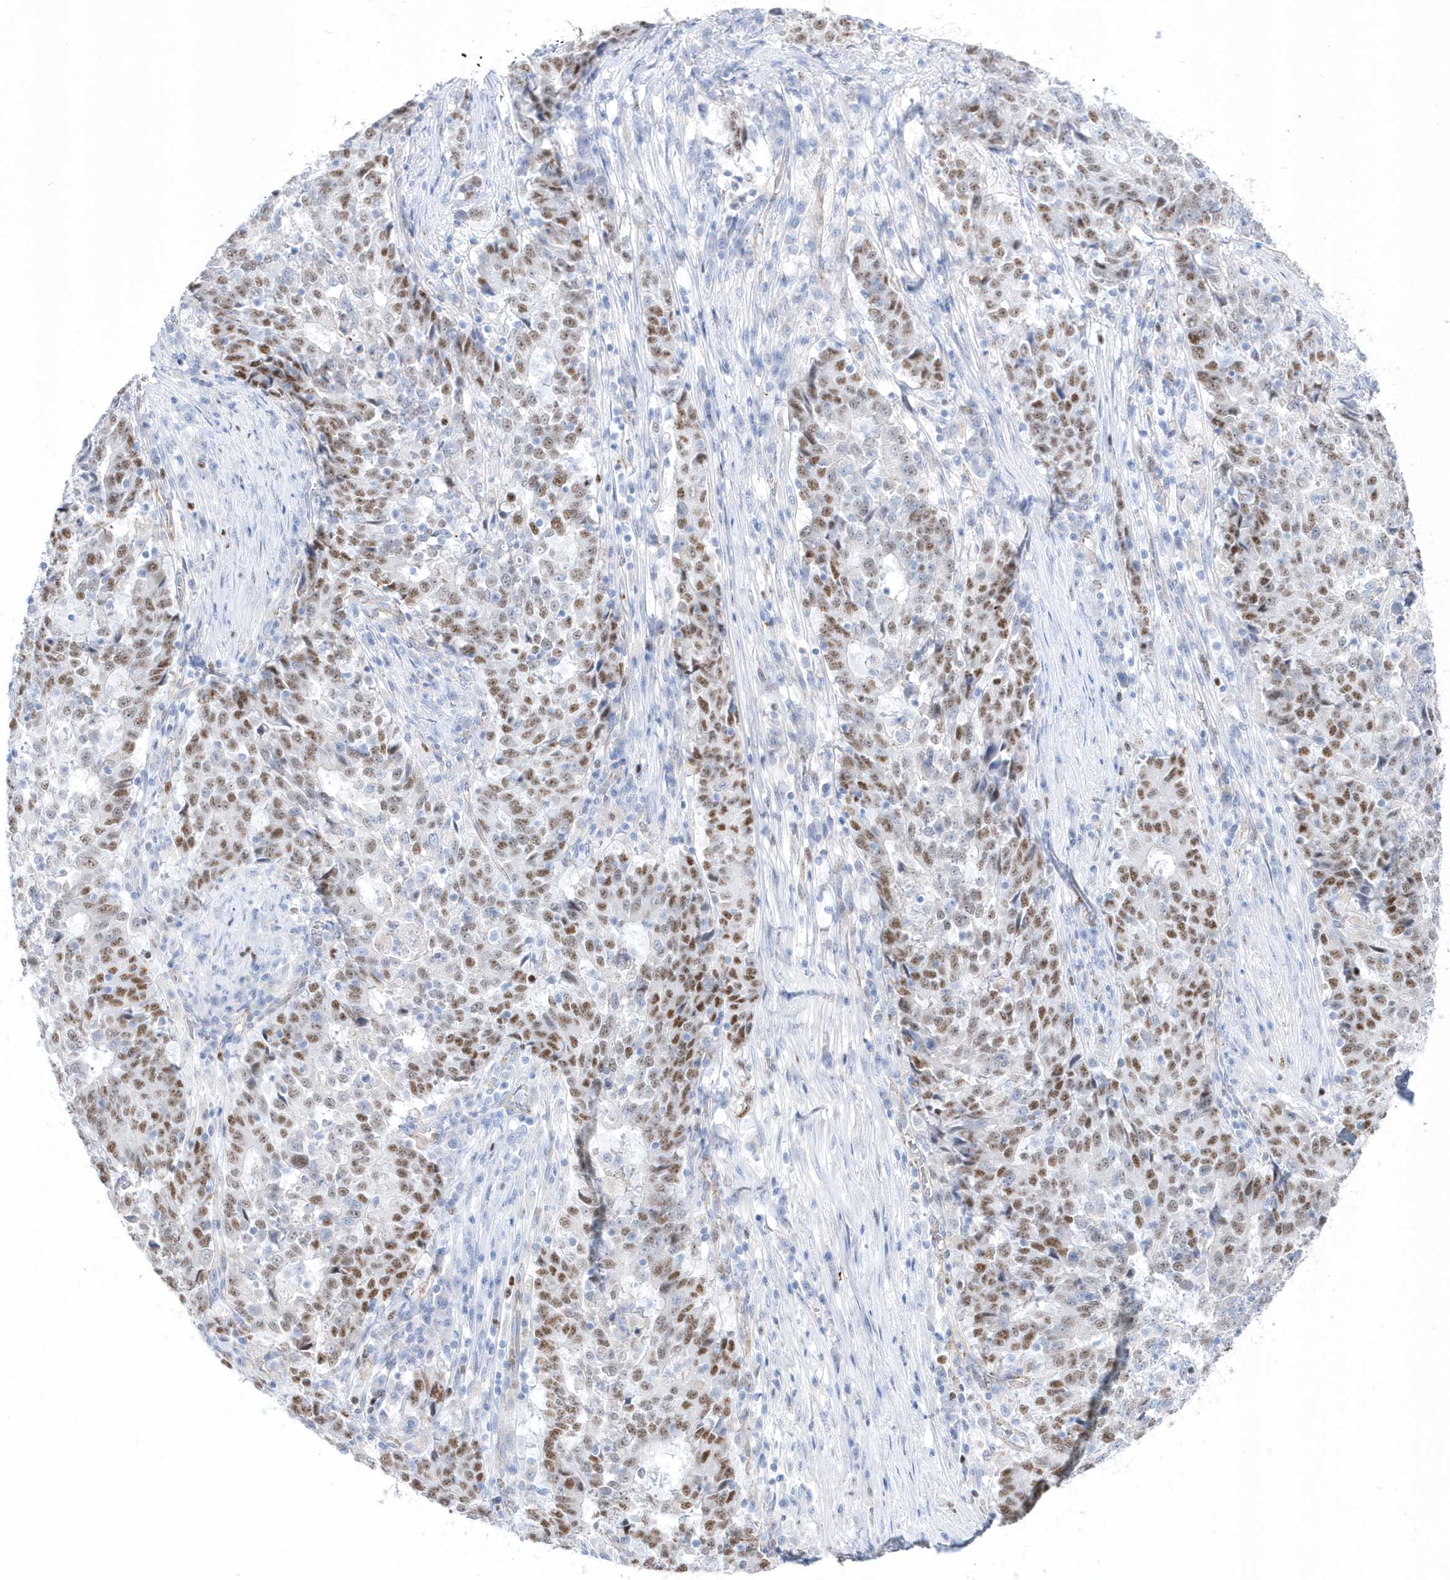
{"staining": {"intensity": "moderate", "quantity": ">75%", "location": "nuclear"}, "tissue": "stomach cancer", "cell_type": "Tumor cells", "image_type": "cancer", "snomed": [{"axis": "morphology", "description": "Adenocarcinoma, NOS"}, {"axis": "topography", "description": "Stomach"}], "caption": "Protein expression analysis of stomach adenocarcinoma reveals moderate nuclear expression in approximately >75% of tumor cells.", "gene": "TMCO6", "patient": {"sex": "male", "age": 59}}